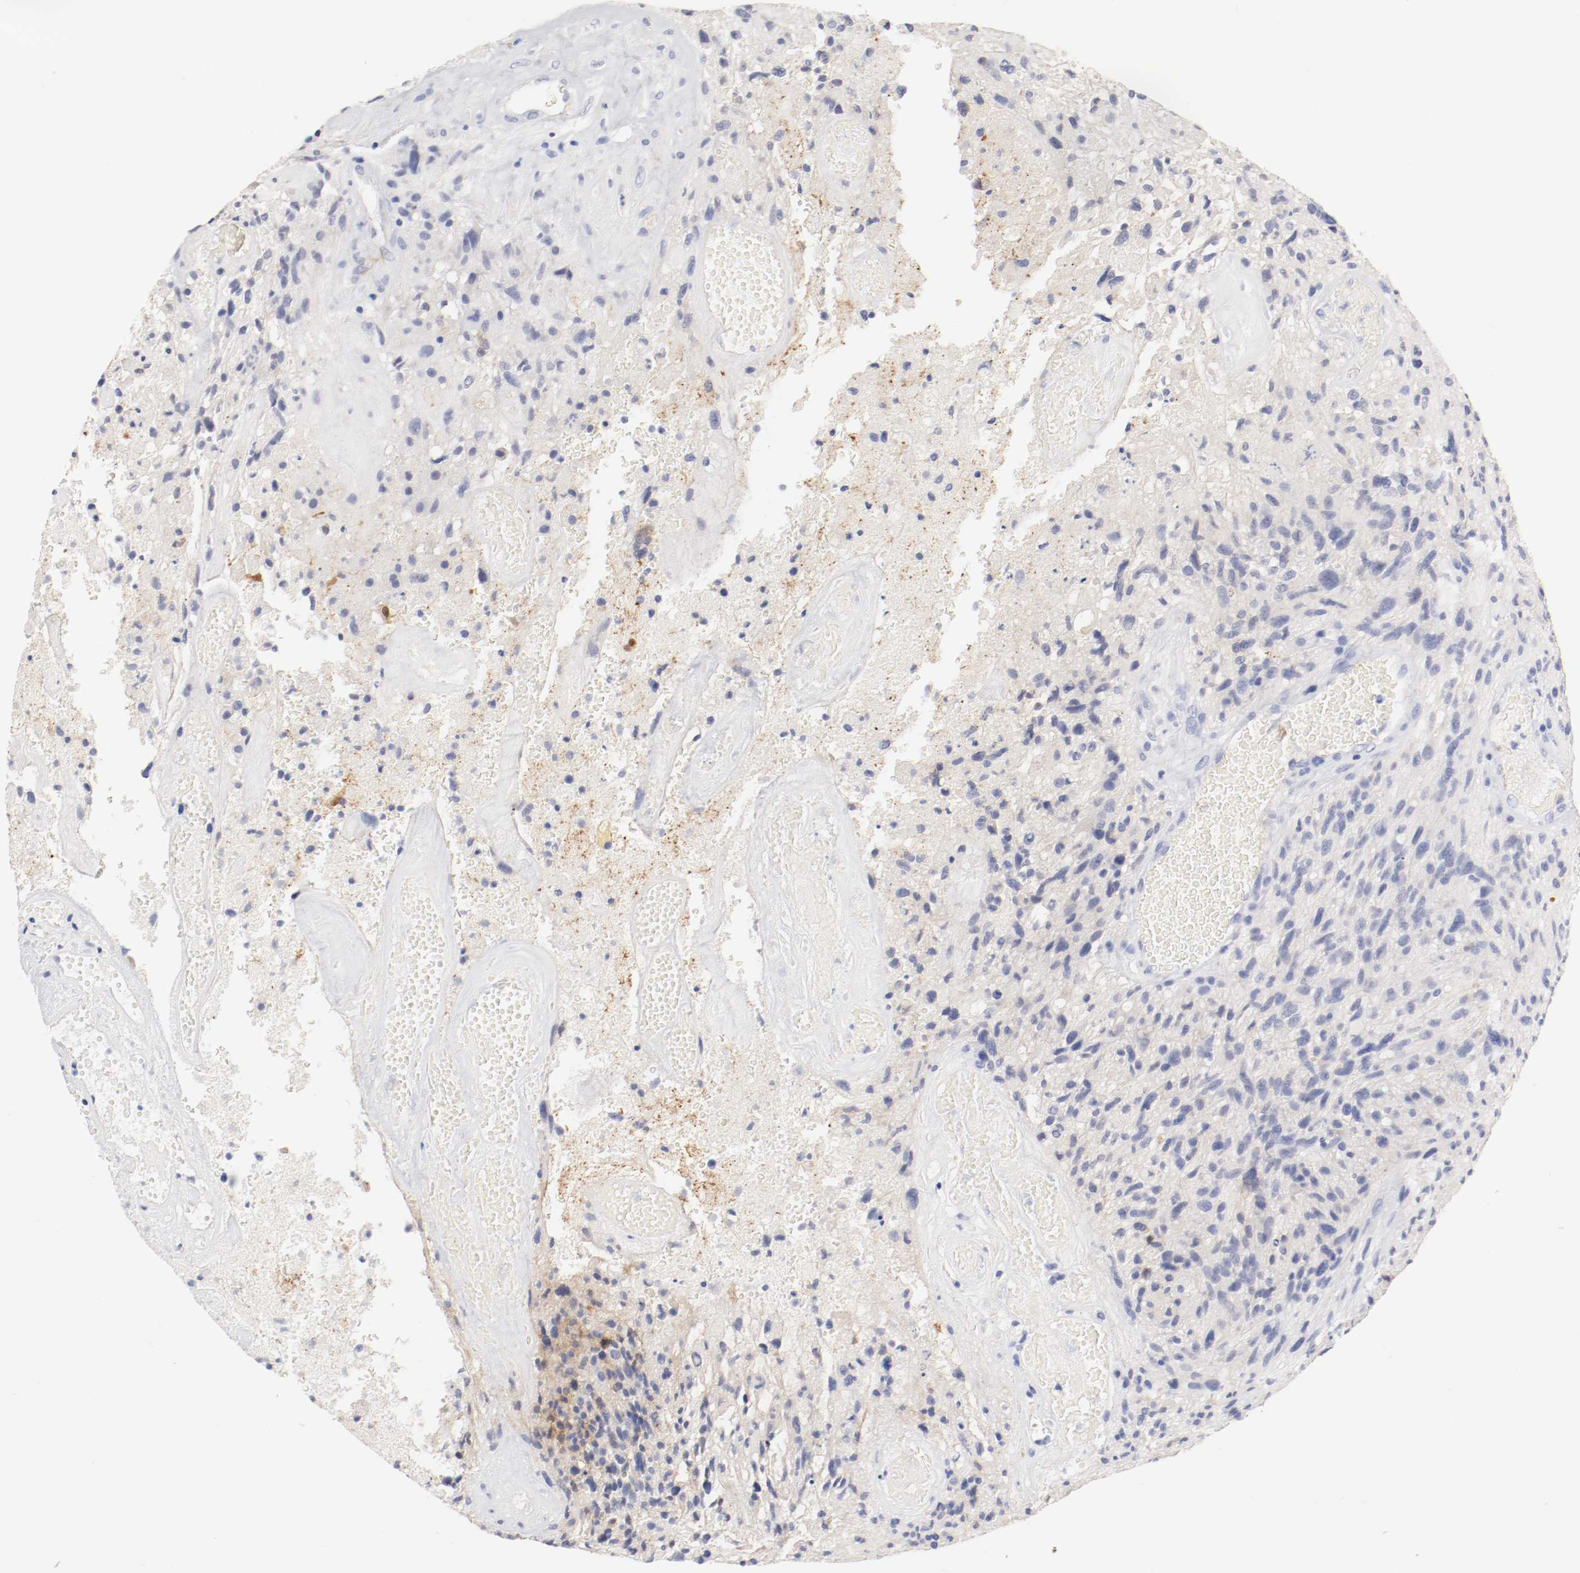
{"staining": {"intensity": "negative", "quantity": "none", "location": "none"}, "tissue": "glioma", "cell_type": "Tumor cells", "image_type": "cancer", "snomed": [{"axis": "morphology", "description": "Normal tissue, NOS"}, {"axis": "morphology", "description": "Glioma, malignant, High grade"}, {"axis": "topography", "description": "Cerebral cortex"}], "caption": "IHC of human malignant glioma (high-grade) demonstrates no expression in tumor cells.", "gene": "HOMER1", "patient": {"sex": "male", "age": 75}}